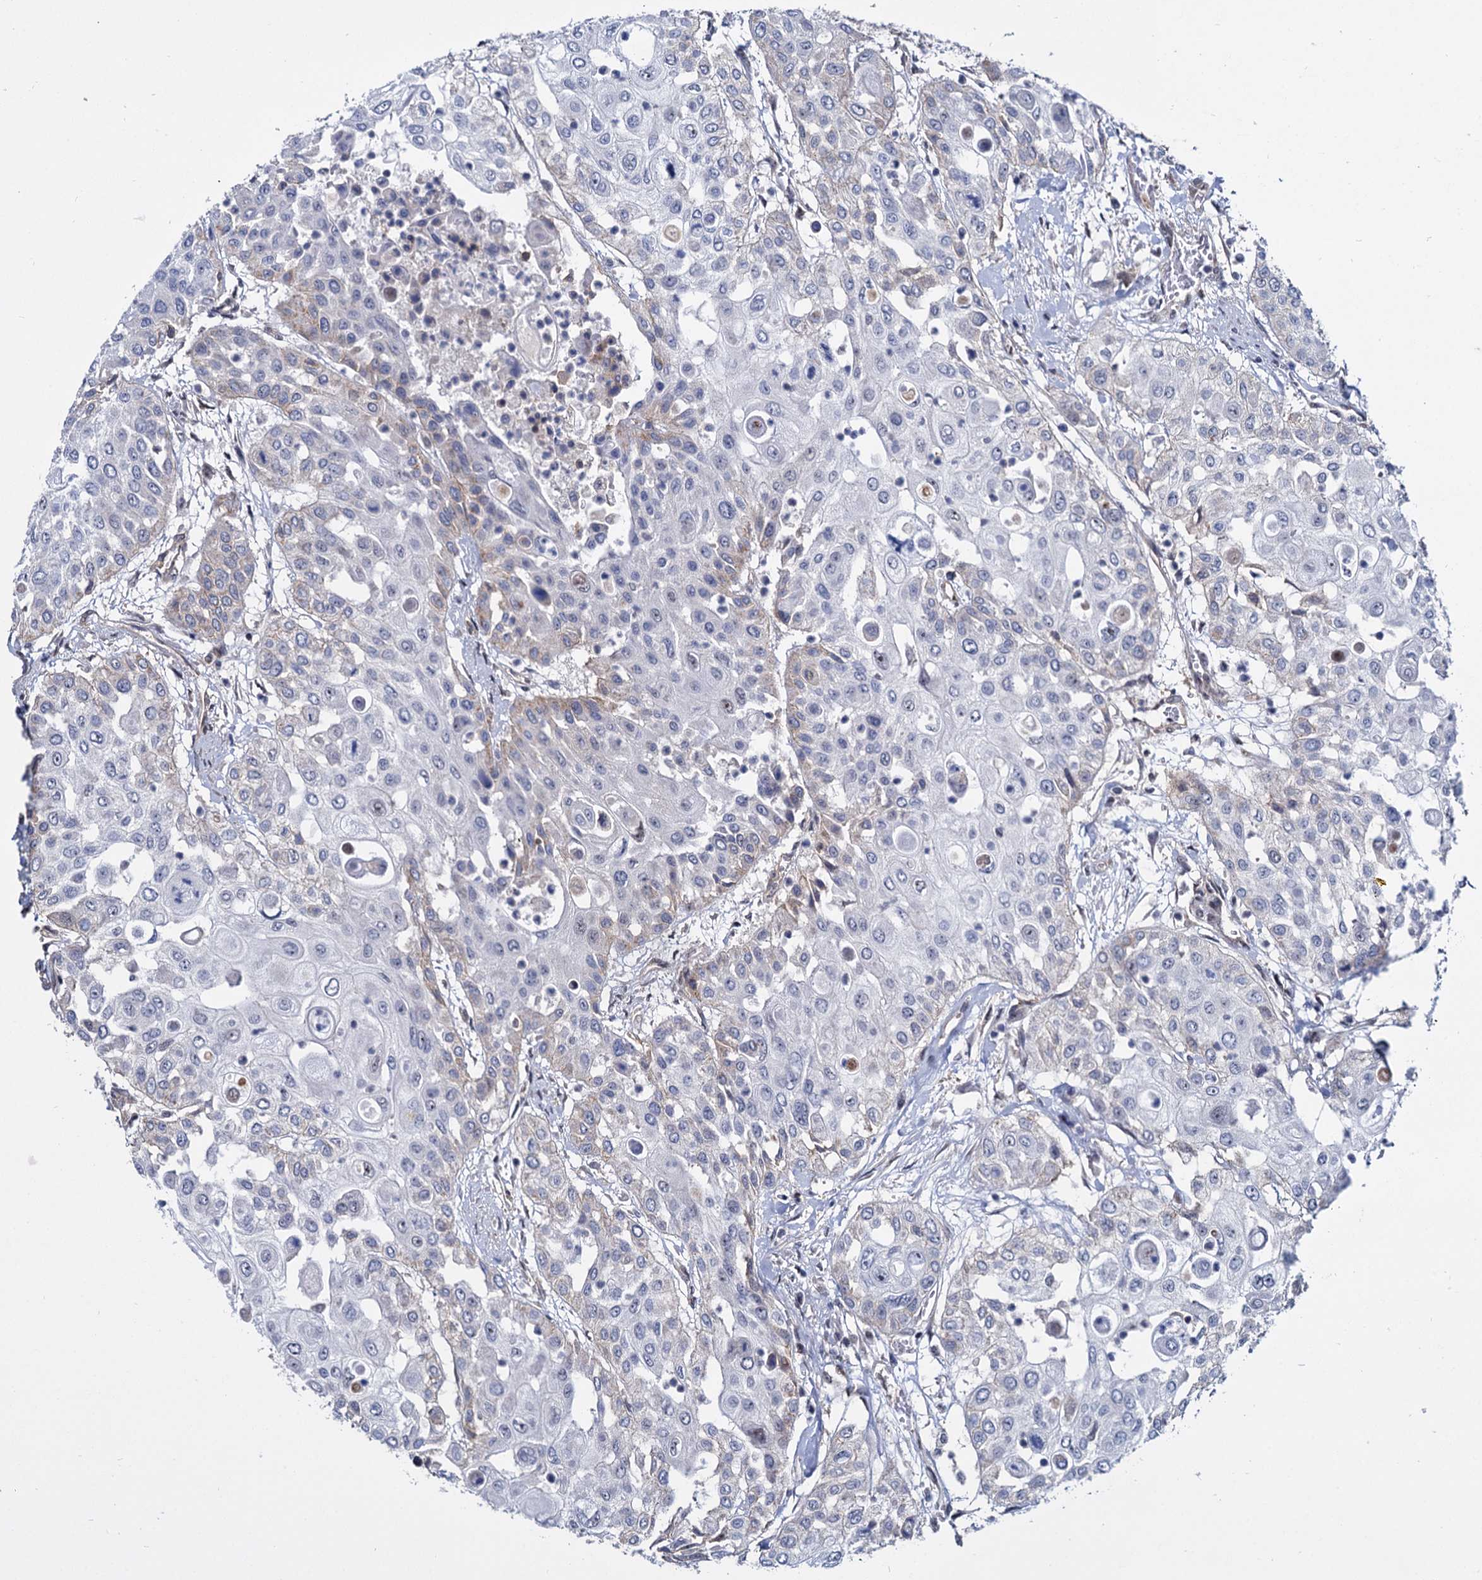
{"staining": {"intensity": "negative", "quantity": "none", "location": "none"}, "tissue": "urothelial cancer", "cell_type": "Tumor cells", "image_type": "cancer", "snomed": [{"axis": "morphology", "description": "Urothelial carcinoma, High grade"}, {"axis": "topography", "description": "Urinary bladder"}], "caption": "High power microscopy histopathology image of an immunohistochemistry (IHC) micrograph of high-grade urothelial carcinoma, revealing no significant staining in tumor cells. (DAB (3,3'-diaminobenzidine) immunohistochemistry (IHC) with hematoxylin counter stain).", "gene": "UBLCP1", "patient": {"sex": "female", "age": 79}}